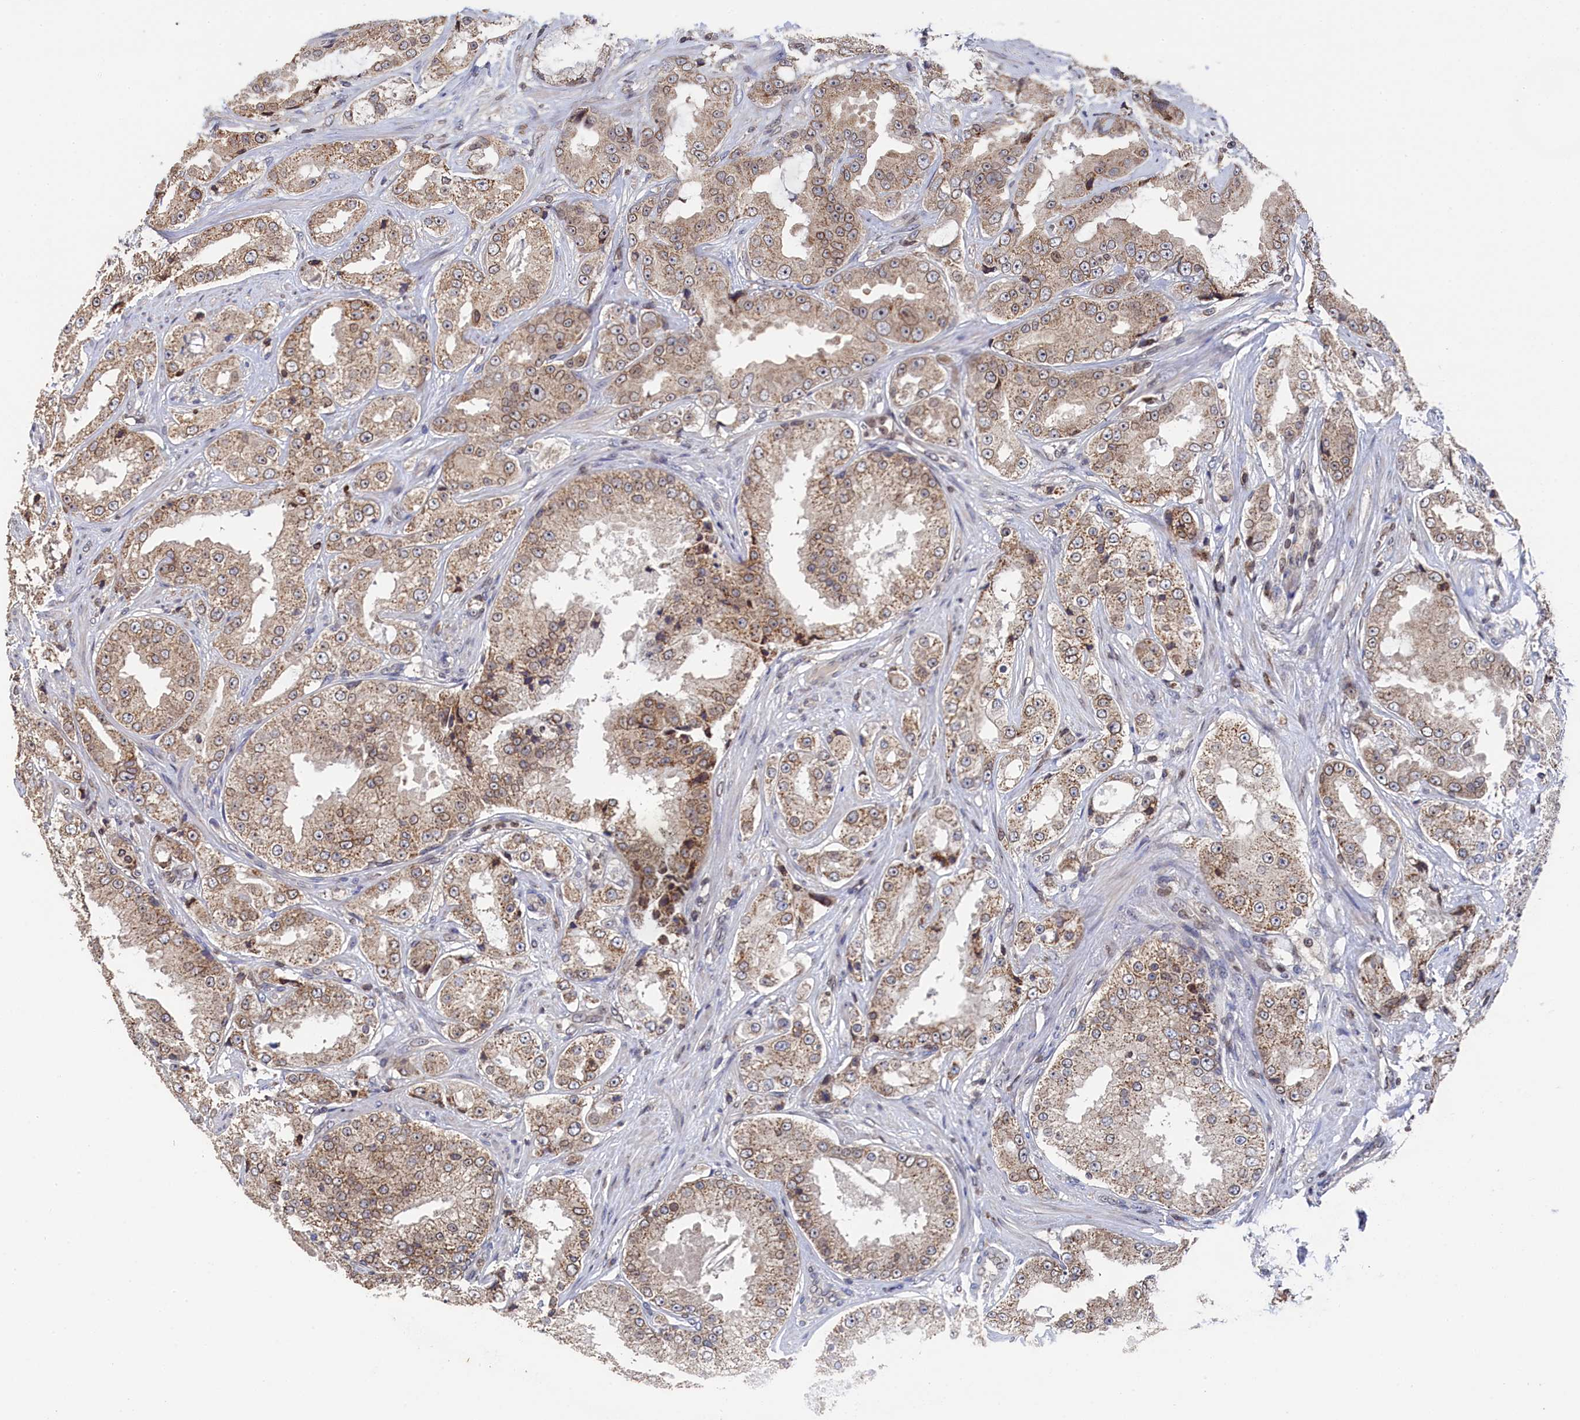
{"staining": {"intensity": "moderate", "quantity": ">75%", "location": "cytoplasmic/membranous"}, "tissue": "prostate cancer", "cell_type": "Tumor cells", "image_type": "cancer", "snomed": [{"axis": "morphology", "description": "Adenocarcinoma, High grade"}, {"axis": "topography", "description": "Prostate"}], "caption": "High-magnification brightfield microscopy of adenocarcinoma (high-grade) (prostate) stained with DAB (brown) and counterstained with hematoxylin (blue). tumor cells exhibit moderate cytoplasmic/membranous positivity is appreciated in approximately>75% of cells.", "gene": "ANKEF1", "patient": {"sex": "male", "age": 73}}